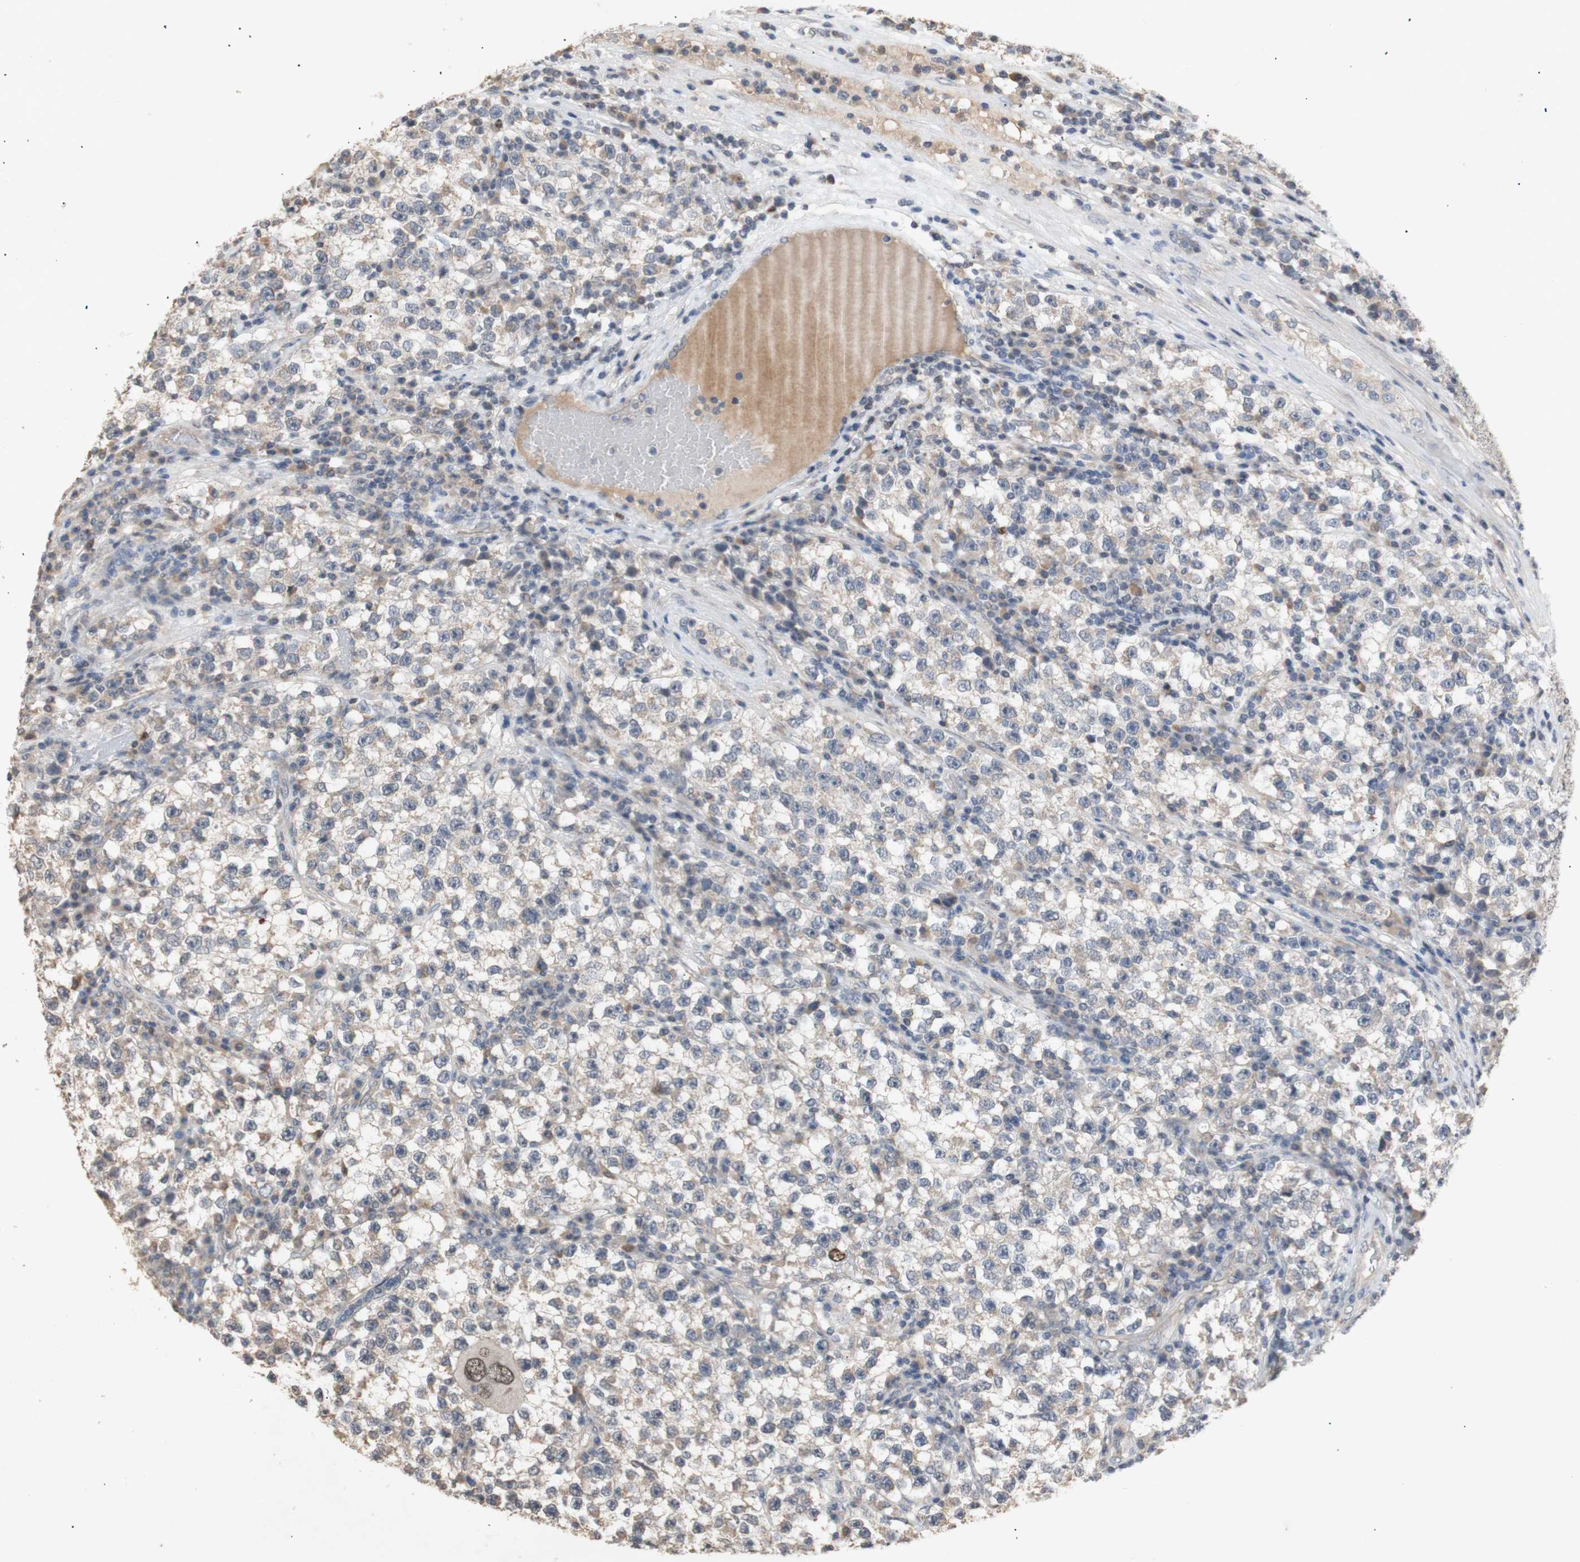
{"staining": {"intensity": "weak", "quantity": ">75%", "location": "cytoplasmic/membranous"}, "tissue": "testis cancer", "cell_type": "Tumor cells", "image_type": "cancer", "snomed": [{"axis": "morphology", "description": "Seminoma, NOS"}, {"axis": "topography", "description": "Testis"}], "caption": "Weak cytoplasmic/membranous protein staining is seen in approximately >75% of tumor cells in testis cancer.", "gene": "FOSB", "patient": {"sex": "male", "age": 22}}